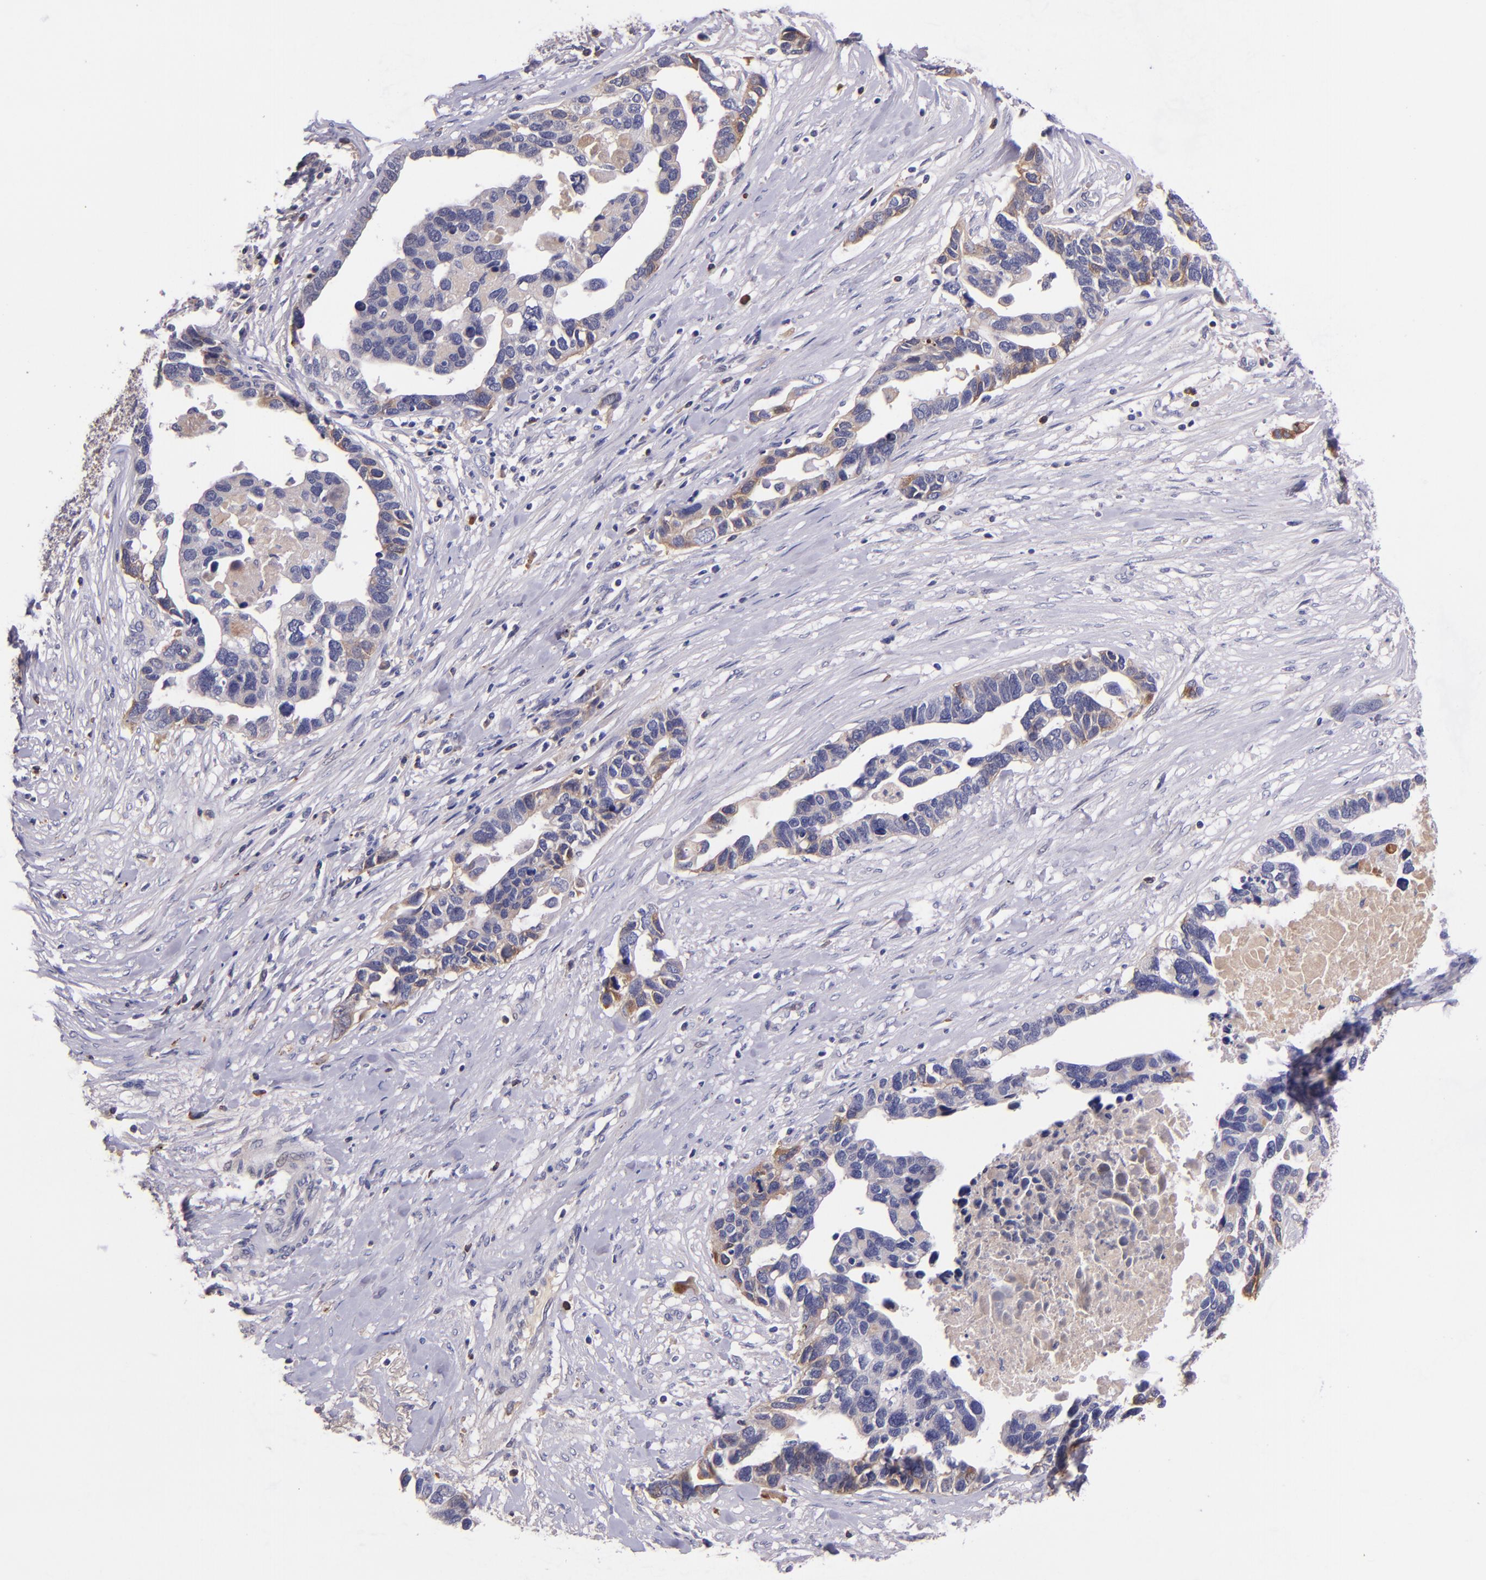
{"staining": {"intensity": "weak", "quantity": "<25%", "location": "cytoplasmic/membranous"}, "tissue": "ovarian cancer", "cell_type": "Tumor cells", "image_type": "cancer", "snomed": [{"axis": "morphology", "description": "Cystadenocarcinoma, serous, NOS"}, {"axis": "topography", "description": "Ovary"}], "caption": "Immunohistochemistry (IHC) micrograph of neoplastic tissue: human serous cystadenocarcinoma (ovarian) stained with DAB (3,3'-diaminobenzidine) reveals no significant protein expression in tumor cells.", "gene": "KNG1", "patient": {"sex": "female", "age": 54}}